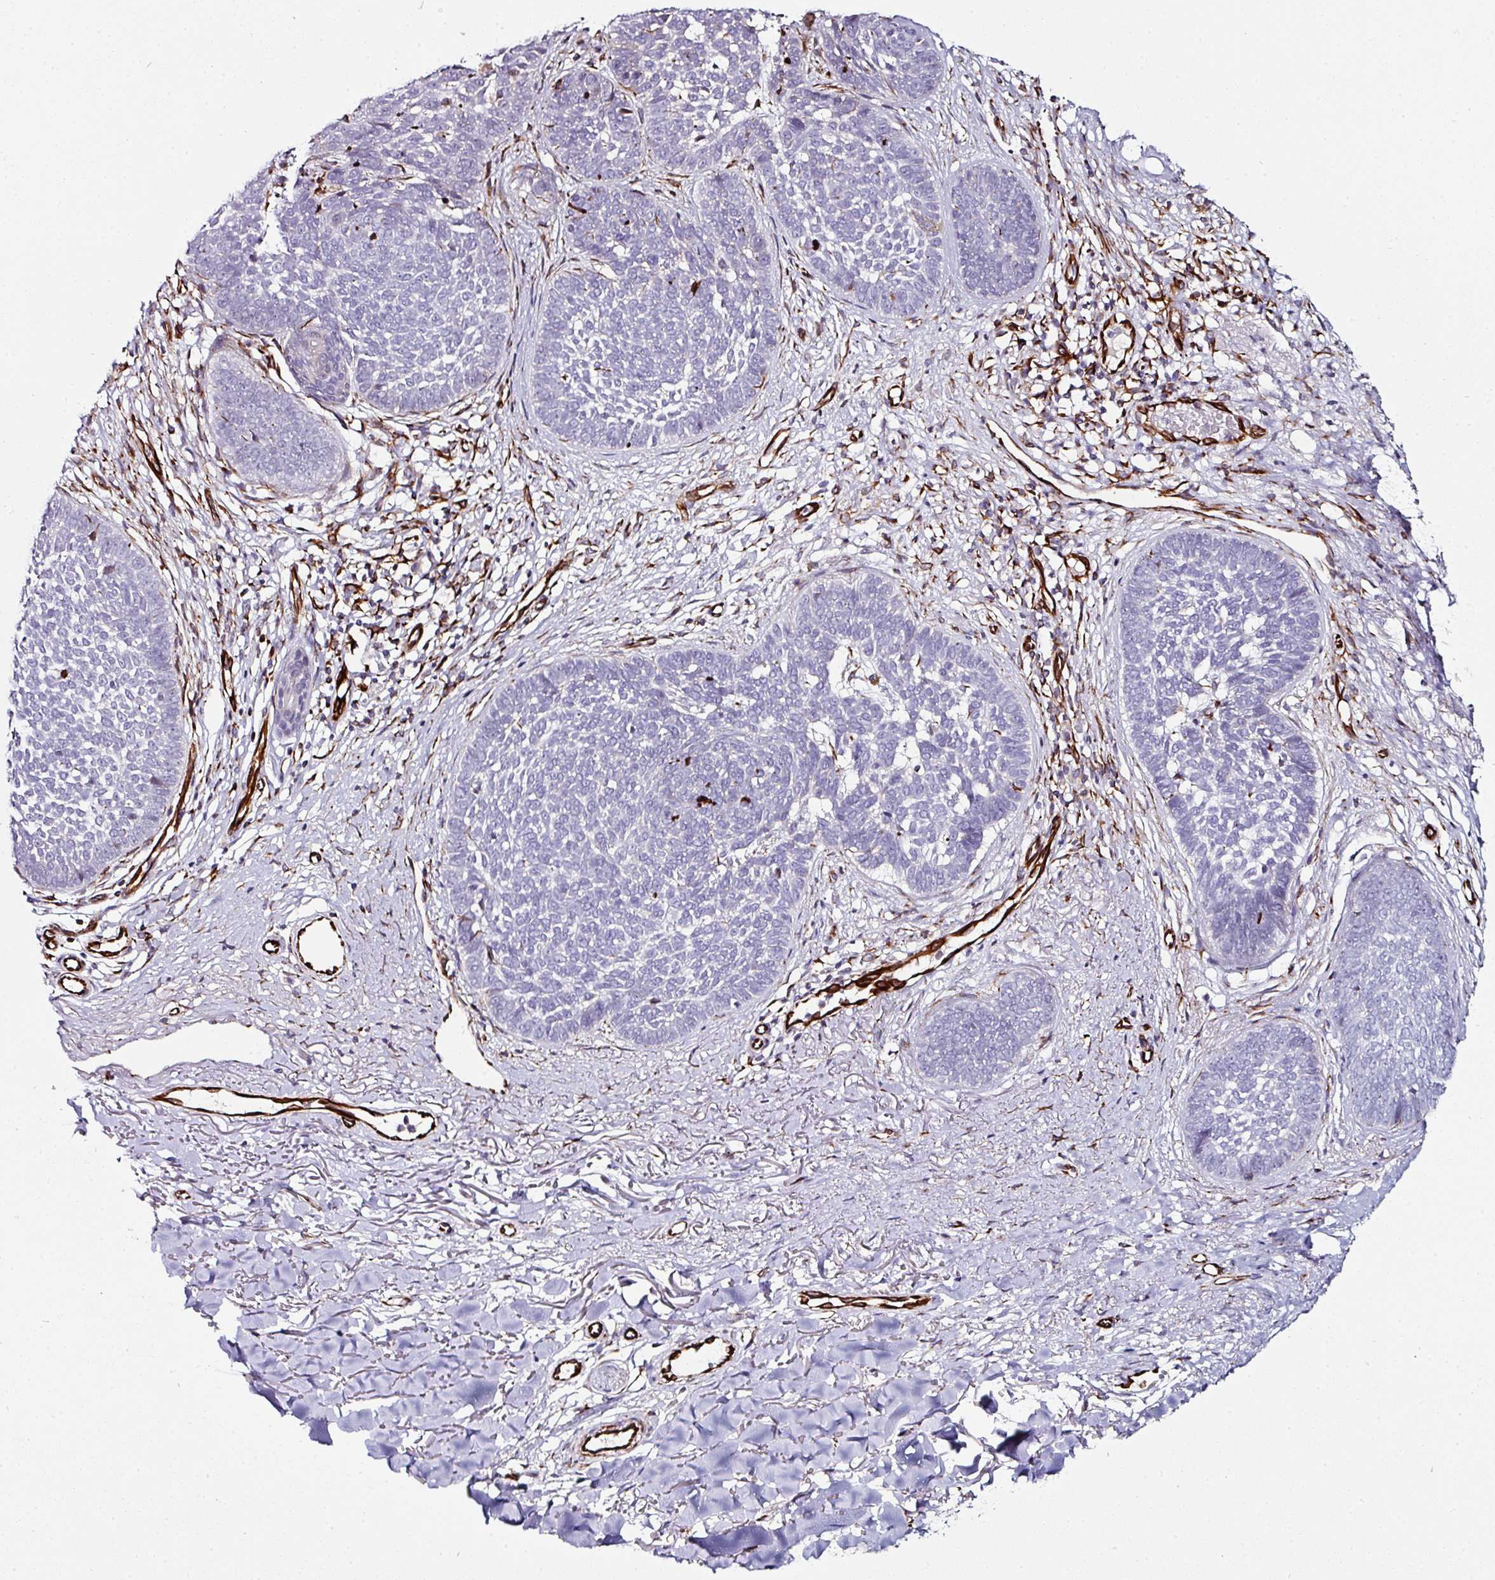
{"staining": {"intensity": "negative", "quantity": "none", "location": "none"}, "tissue": "skin cancer", "cell_type": "Tumor cells", "image_type": "cancer", "snomed": [{"axis": "morphology", "description": "Basal cell carcinoma"}, {"axis": "topography", "description": "Skin"}, {"axis": "topography", "description": "Skin of neck"}, {"axis": "topography", "description": "Skin of shoulder"}, {"axis": "topography", "description": "Skin of back"}], "caption": "Protein analysis of skin basal cell carcinoma exhibits no significant positivity in tumor cells.", "gene": "TMPRSS9", "patient": {"sex": "male", "age": 80}}